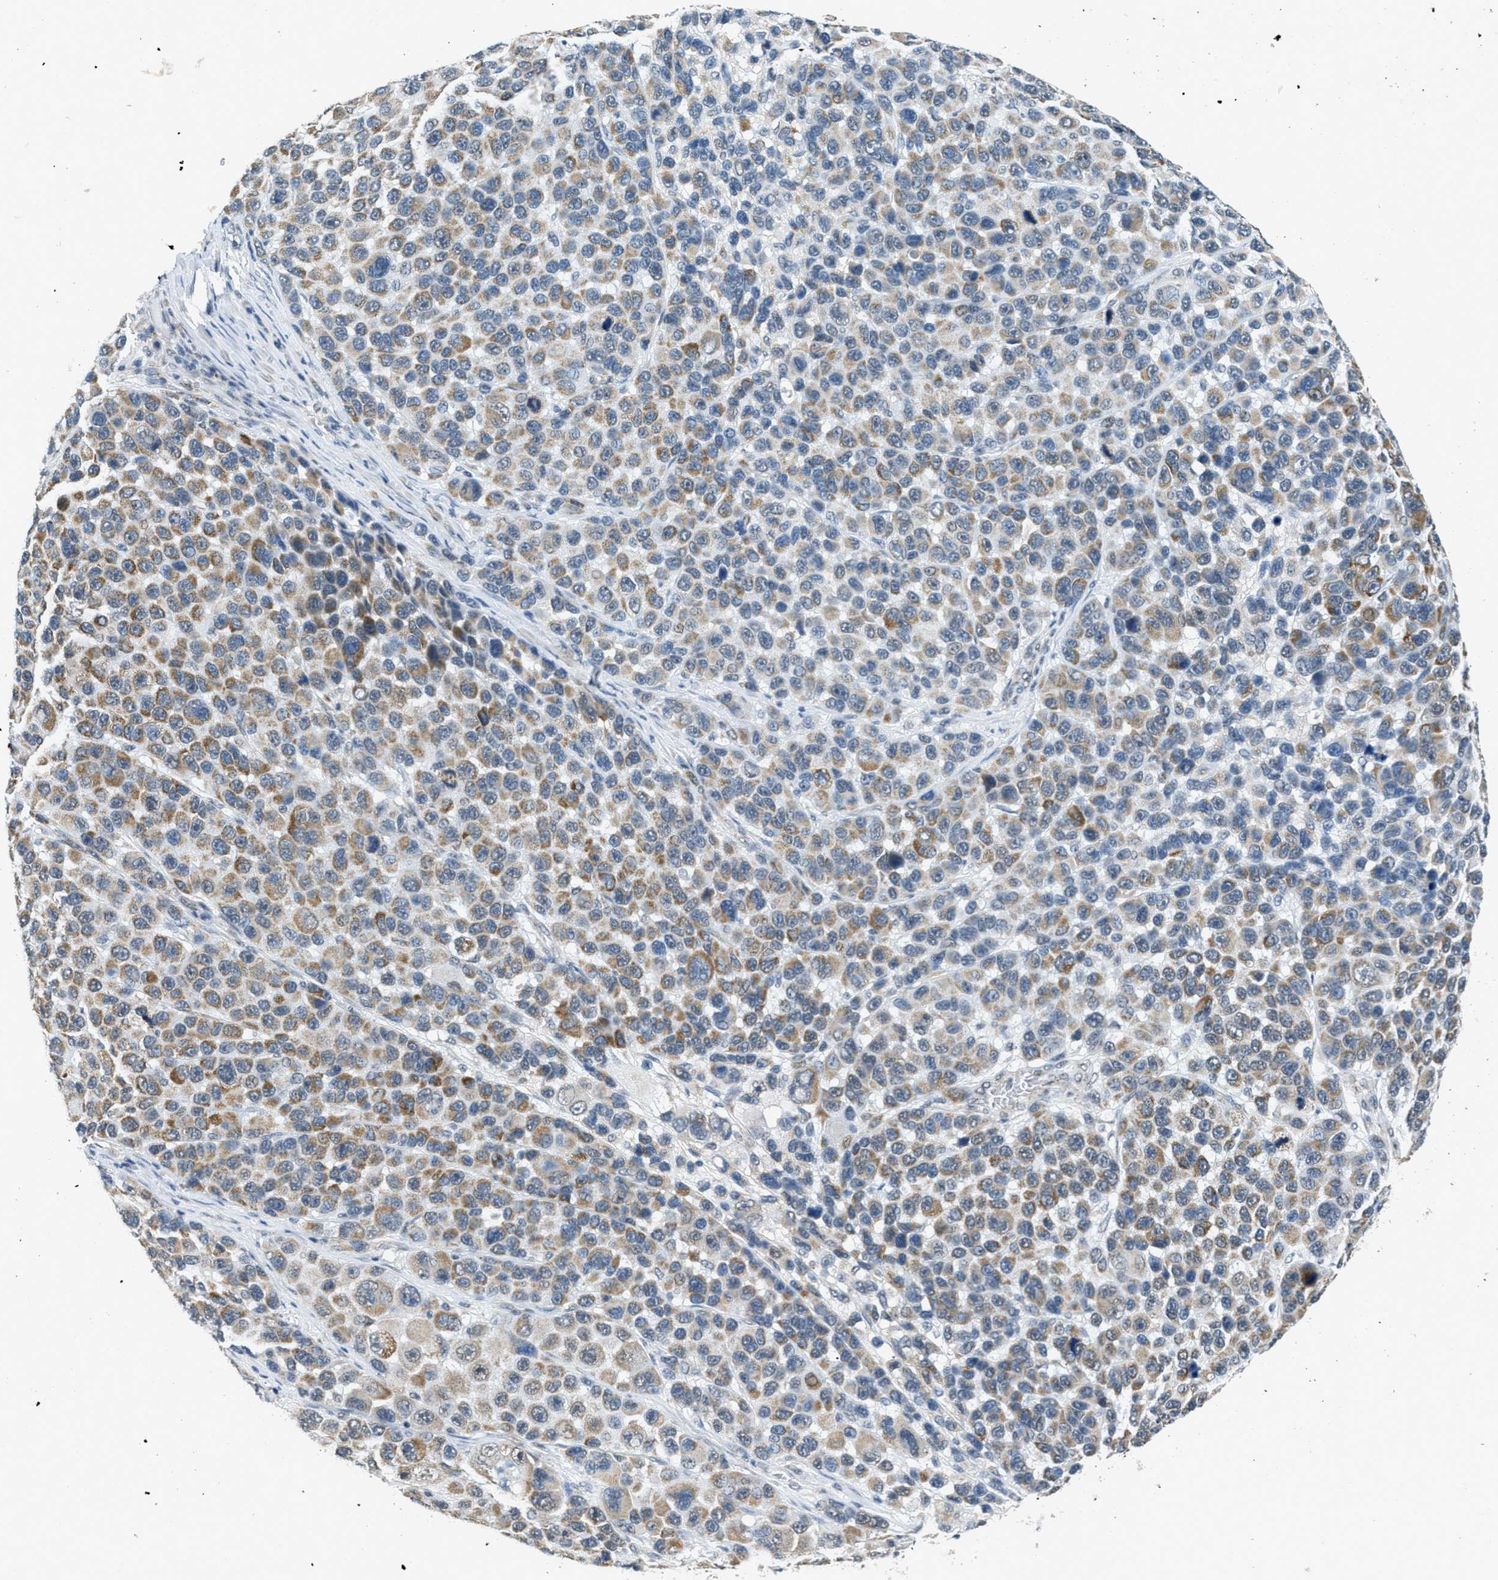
{"staining": {"intensity": "moderate", "quantity": ">75%", "location": "cytoplasmic/membranous"}, "tissue": "melanoma", "cell_type": "Tumor cells", "image_type": "cancer", "snomed": [{"axis": "morphology", "description": "Malignant melanoma, NOS"}, {"axis": "topography", "description": "Skin"}], "caption": "Malignant melanoma stained with a protein marker reveals moderate staining in tumor cells.", "gene": "TOMM70", "patient": {"sex": "male", "age": 53}}